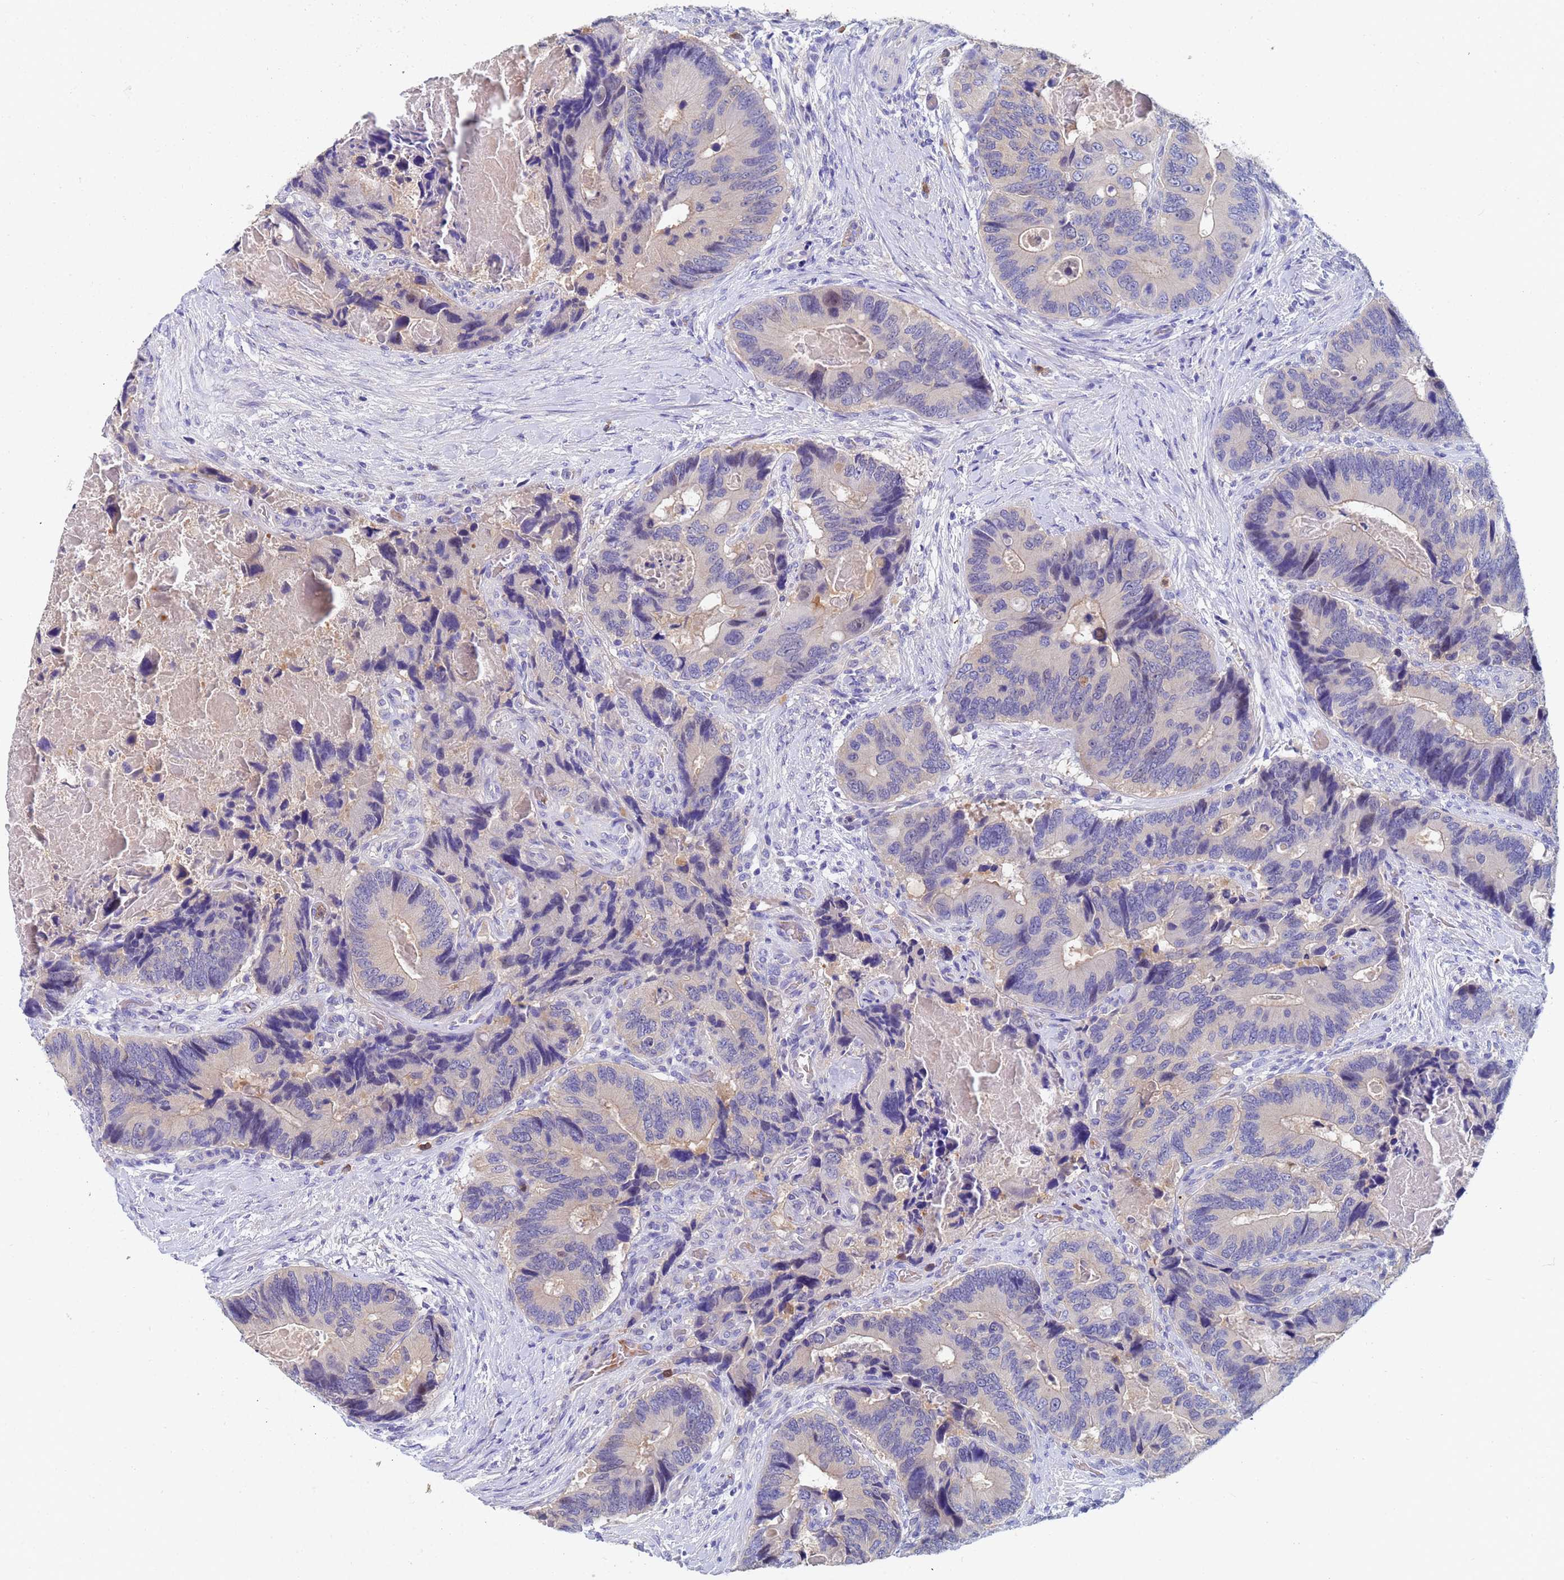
{"staining": {"intensity": "negative", "quantity": "none", "location": "none"}, "tissue": "colorectal cancer", "cell_type": "Tumor cells", "image_type": "cancer", "snomed": [{"axis": "morphology", "description": "Adenocarcinoma, NOS"}, {"axis": "topography", "description": "Colon"}], "caption": "DAB immunohistochemical staining of human colorectal adenocarcinoma demonstrates no significant expression in tumor cells. Nuclei are stained in blue.", "gene": "TTLL11", "patient": {"sex": "male", "age": 84}}